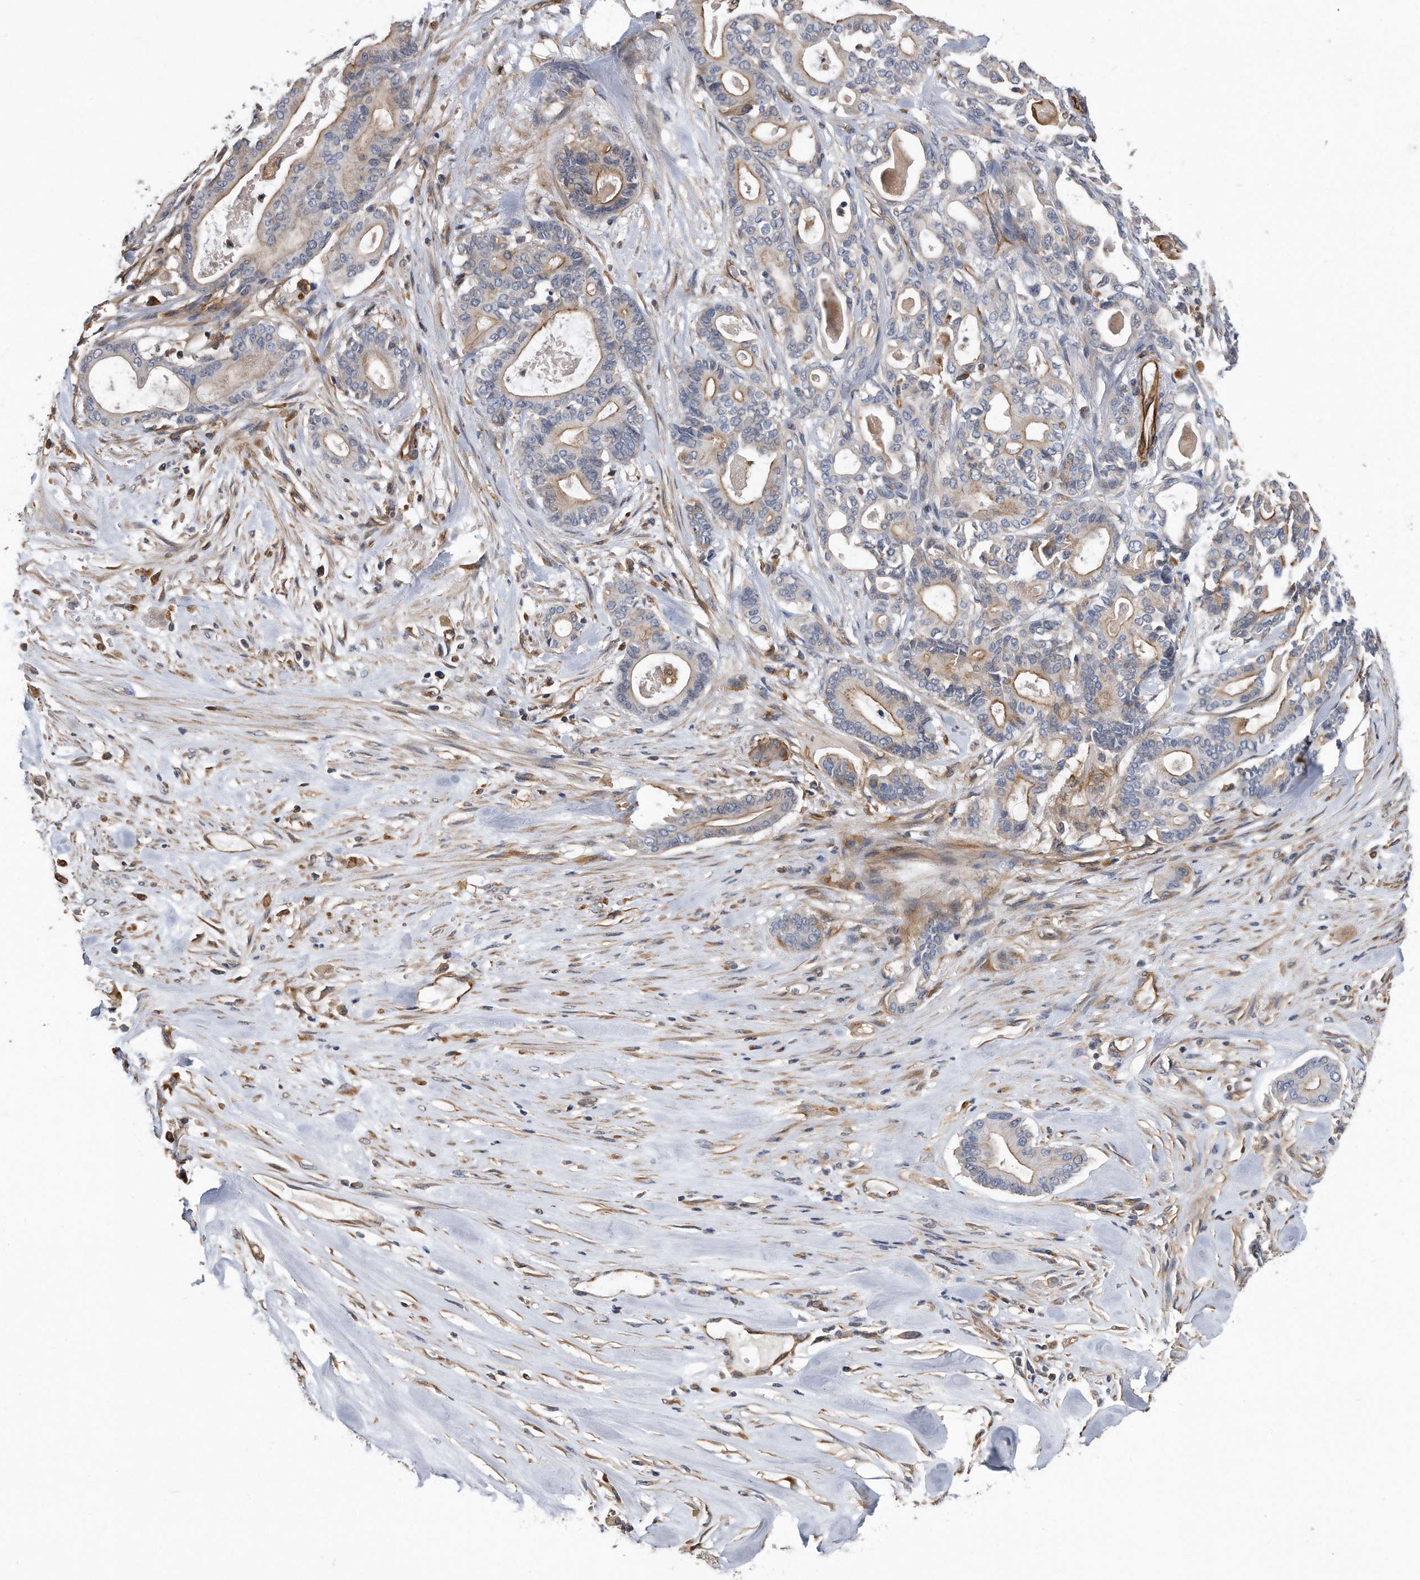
{"staining": {"intensity": "moderate", "quantity": "25%-75%", "location": "cytoplasmic/membranous"}, "tissue": "pancreatic cancer", "cell_type": "Tumor cells", "image_type": "cancer", "snomed": [{"axis": "morphology", "description": "Adenocarcinoma, NOS"}, {"axis": "topography", "description": "Pancreas"}], "caption": "Immunohistochemical staining of human adenocarcinoma (pancreatic) demonstrates medium levels of moderate cytoplasmic/membranous staining in approximately 25%-75% of tumor cells.", "gene": "GPC1", "patient": {"sex": "male", "age": 63}}